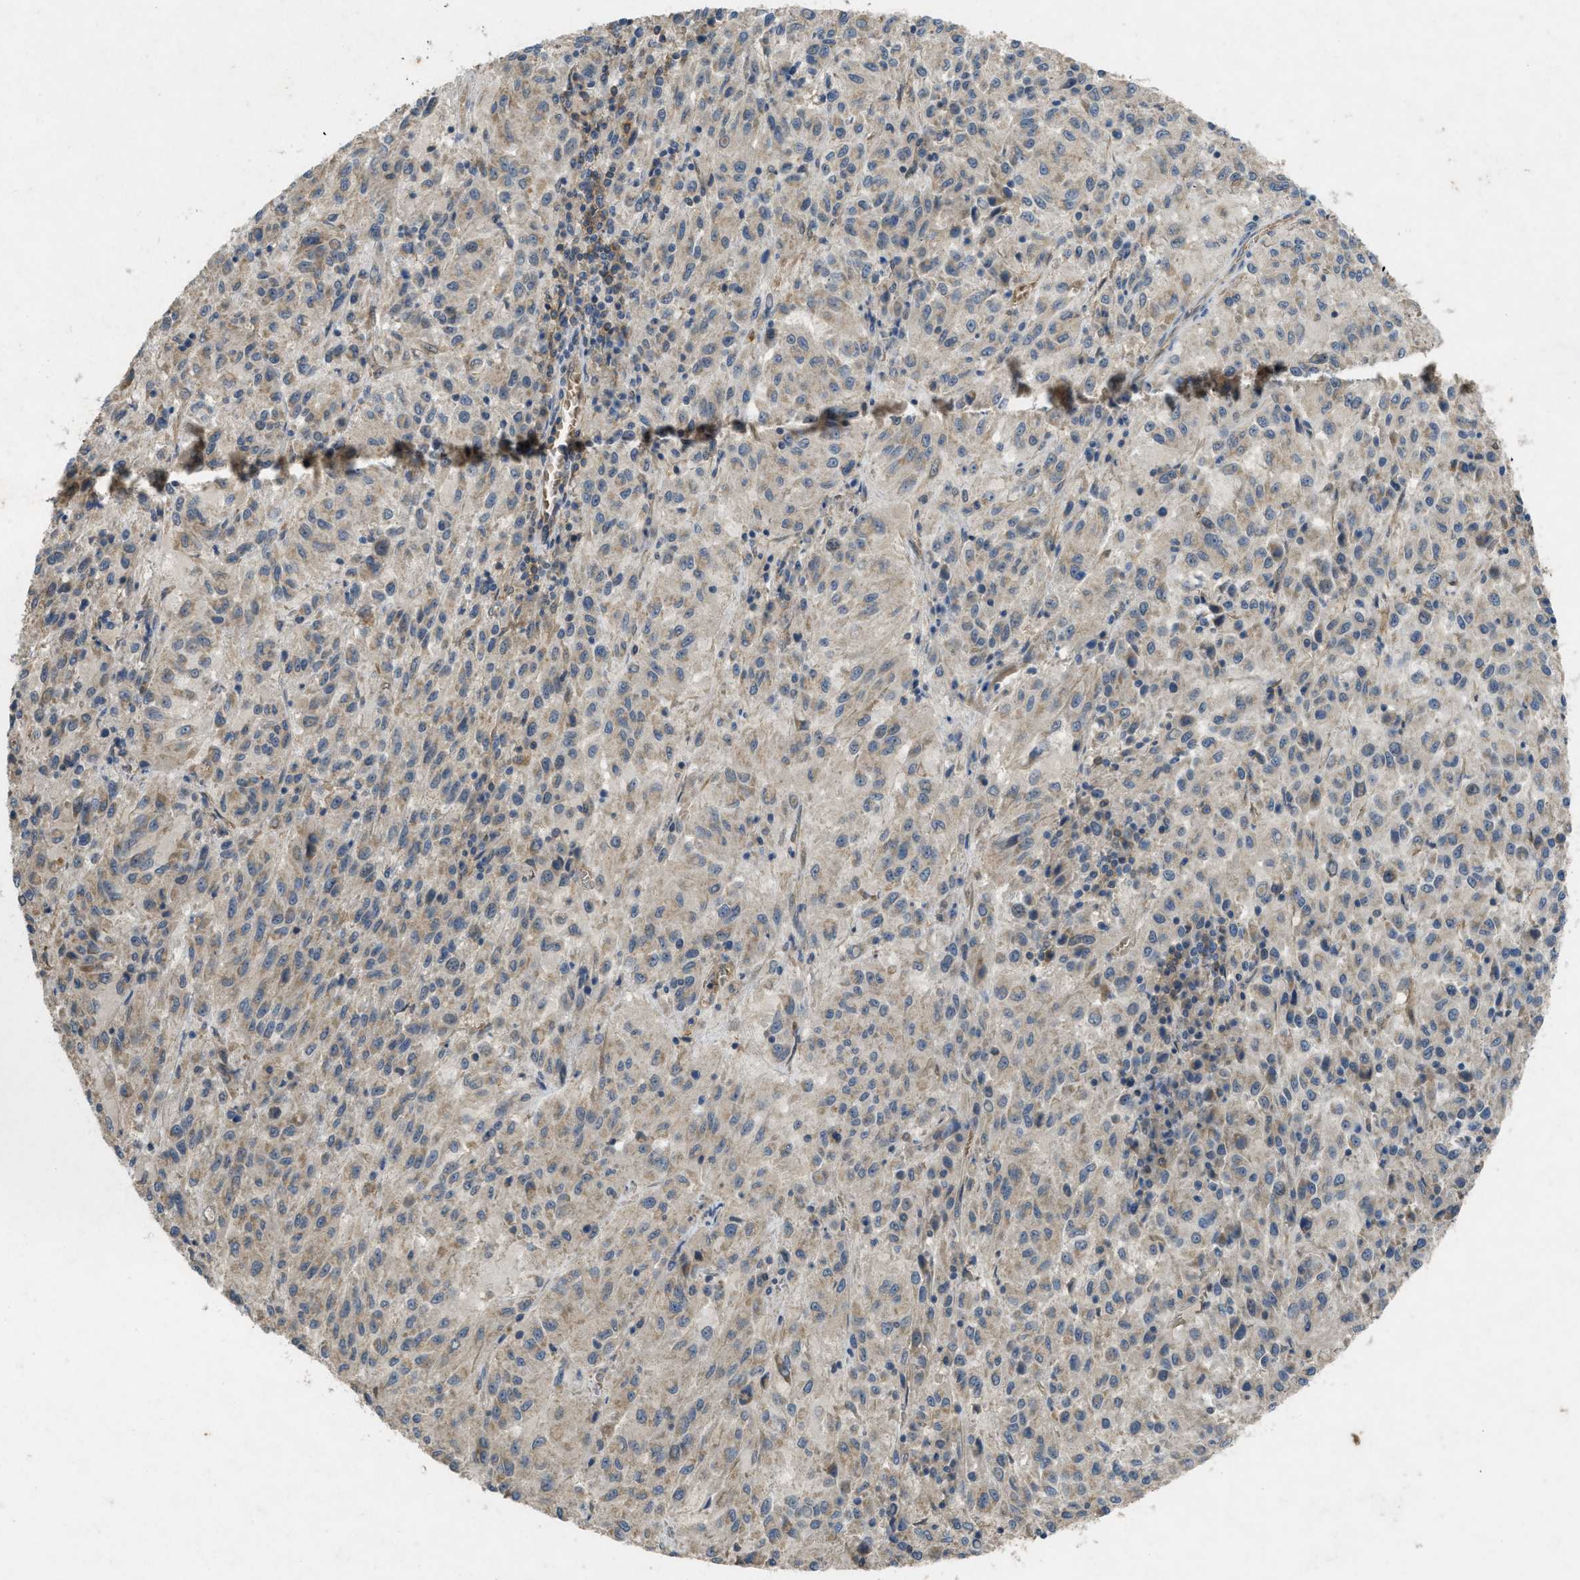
{"staining": {"intensity": "negative", "quantity": "none", "location": "none"}, "tissue": "melanoma", "cell_type": "Tumor cells", "image_type": "cancer", "snomed": [{"axis": "morphology", "description": "Malignant melanoma, Metastatic site"}, {"axis": "topography", "description": "Lung"}], "caption": "Tumor cells show no significant protein expression in malignant melanoma (metastatic site).", "gene": "PPP3CA", "patient": {"sex": "male", "age": 64}}